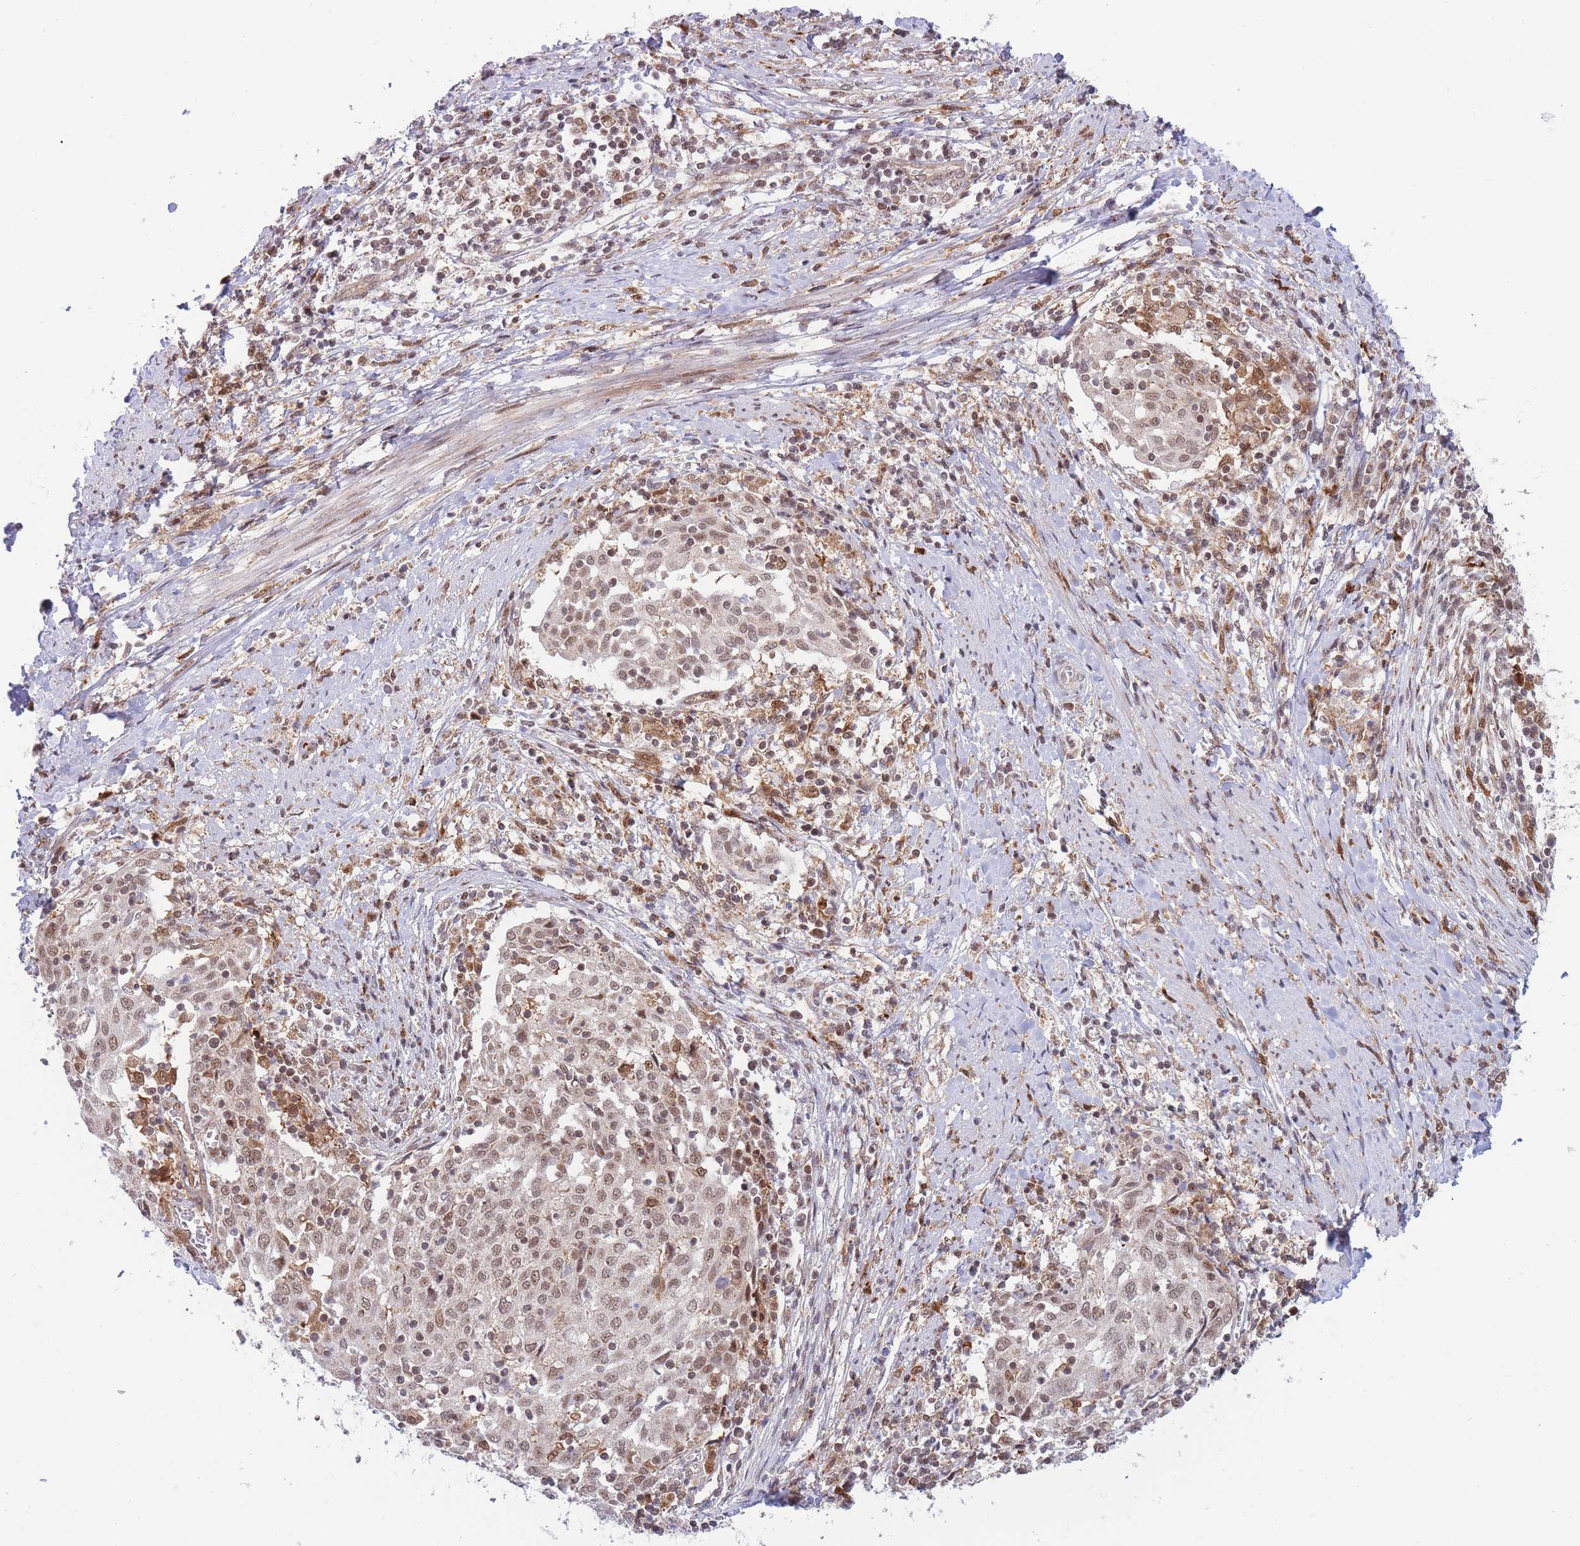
{"staining": {"intensity": "moderate", "quantity": ">75%", "location": "nuclear"}, "tissue": "cervical cancer", "cell_type": "Tumor cells", "image_type": "cancer", "snomed": [{"axis": "morphology", "description": "Squamous cell carcinoma, NOS"}, {"axis": "topography", "description": "Cervix"}], "caption": "A brown stain labels moderate nuclear positivity of a protein in human cervical squamous cell carcinoma tumor cells.", "gene": "BOD1L1", "patient": {"sex": "female", "age": 52}}